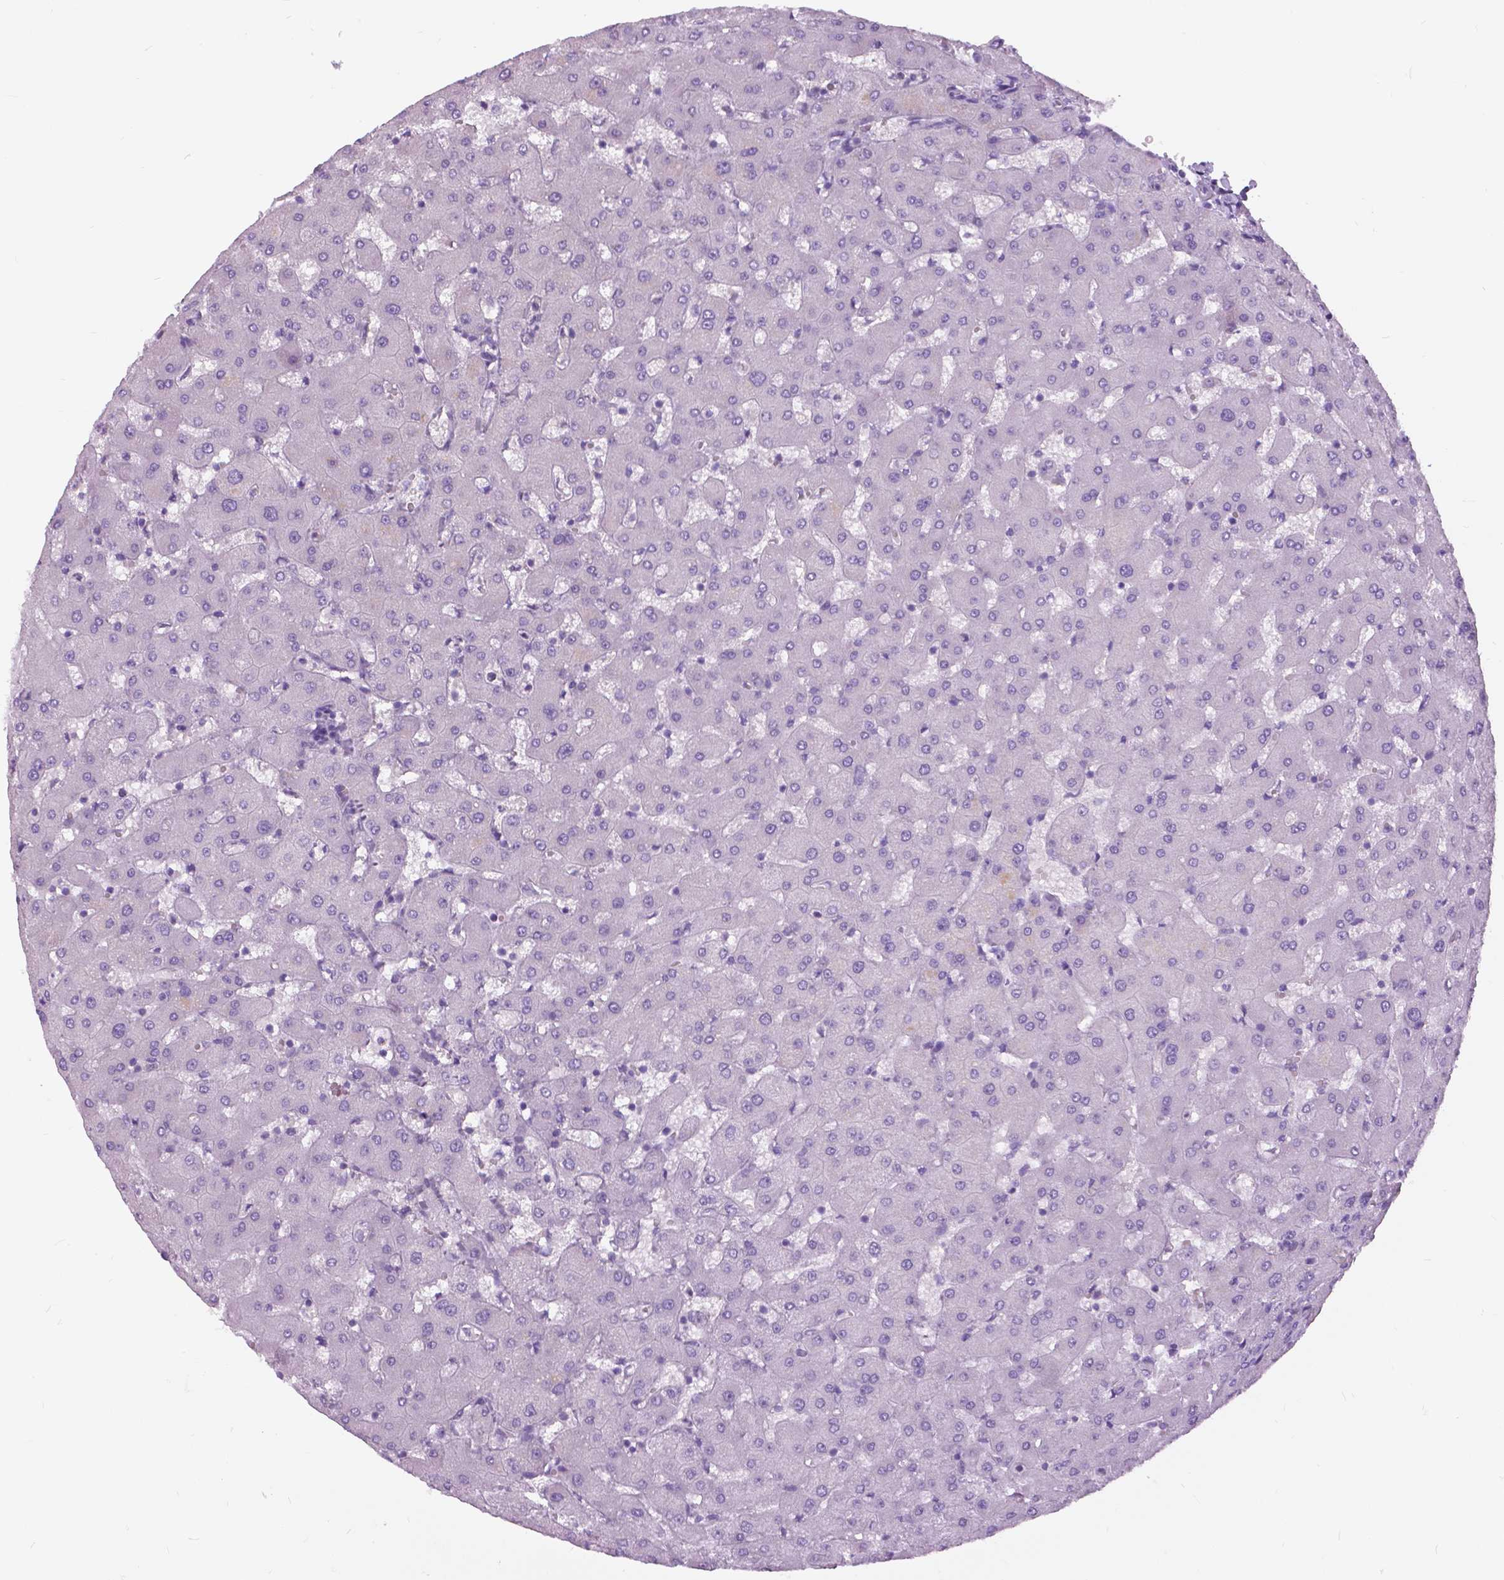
{"staining": {"intensity": "negative", "quantity": "none", "location": "none"}, "tissue": "liver", "cell_type": "Cholangiocytes", "image_type": "normal", "snomed": [{"axis": "morphology", "description": "Normal tissue, NOS"}, {"axis": "topography", "description": "Liver"}], "caption": "Immunohistochemistry (IHC) histopathology image of benign liver: liver stained with DAB shows no significant protein staining in cholangiocytes. (IHC, brightfield microscopy, high magnification).", "gene": "TP53TG5", "patient": {"sex": "female", "age": 63}}